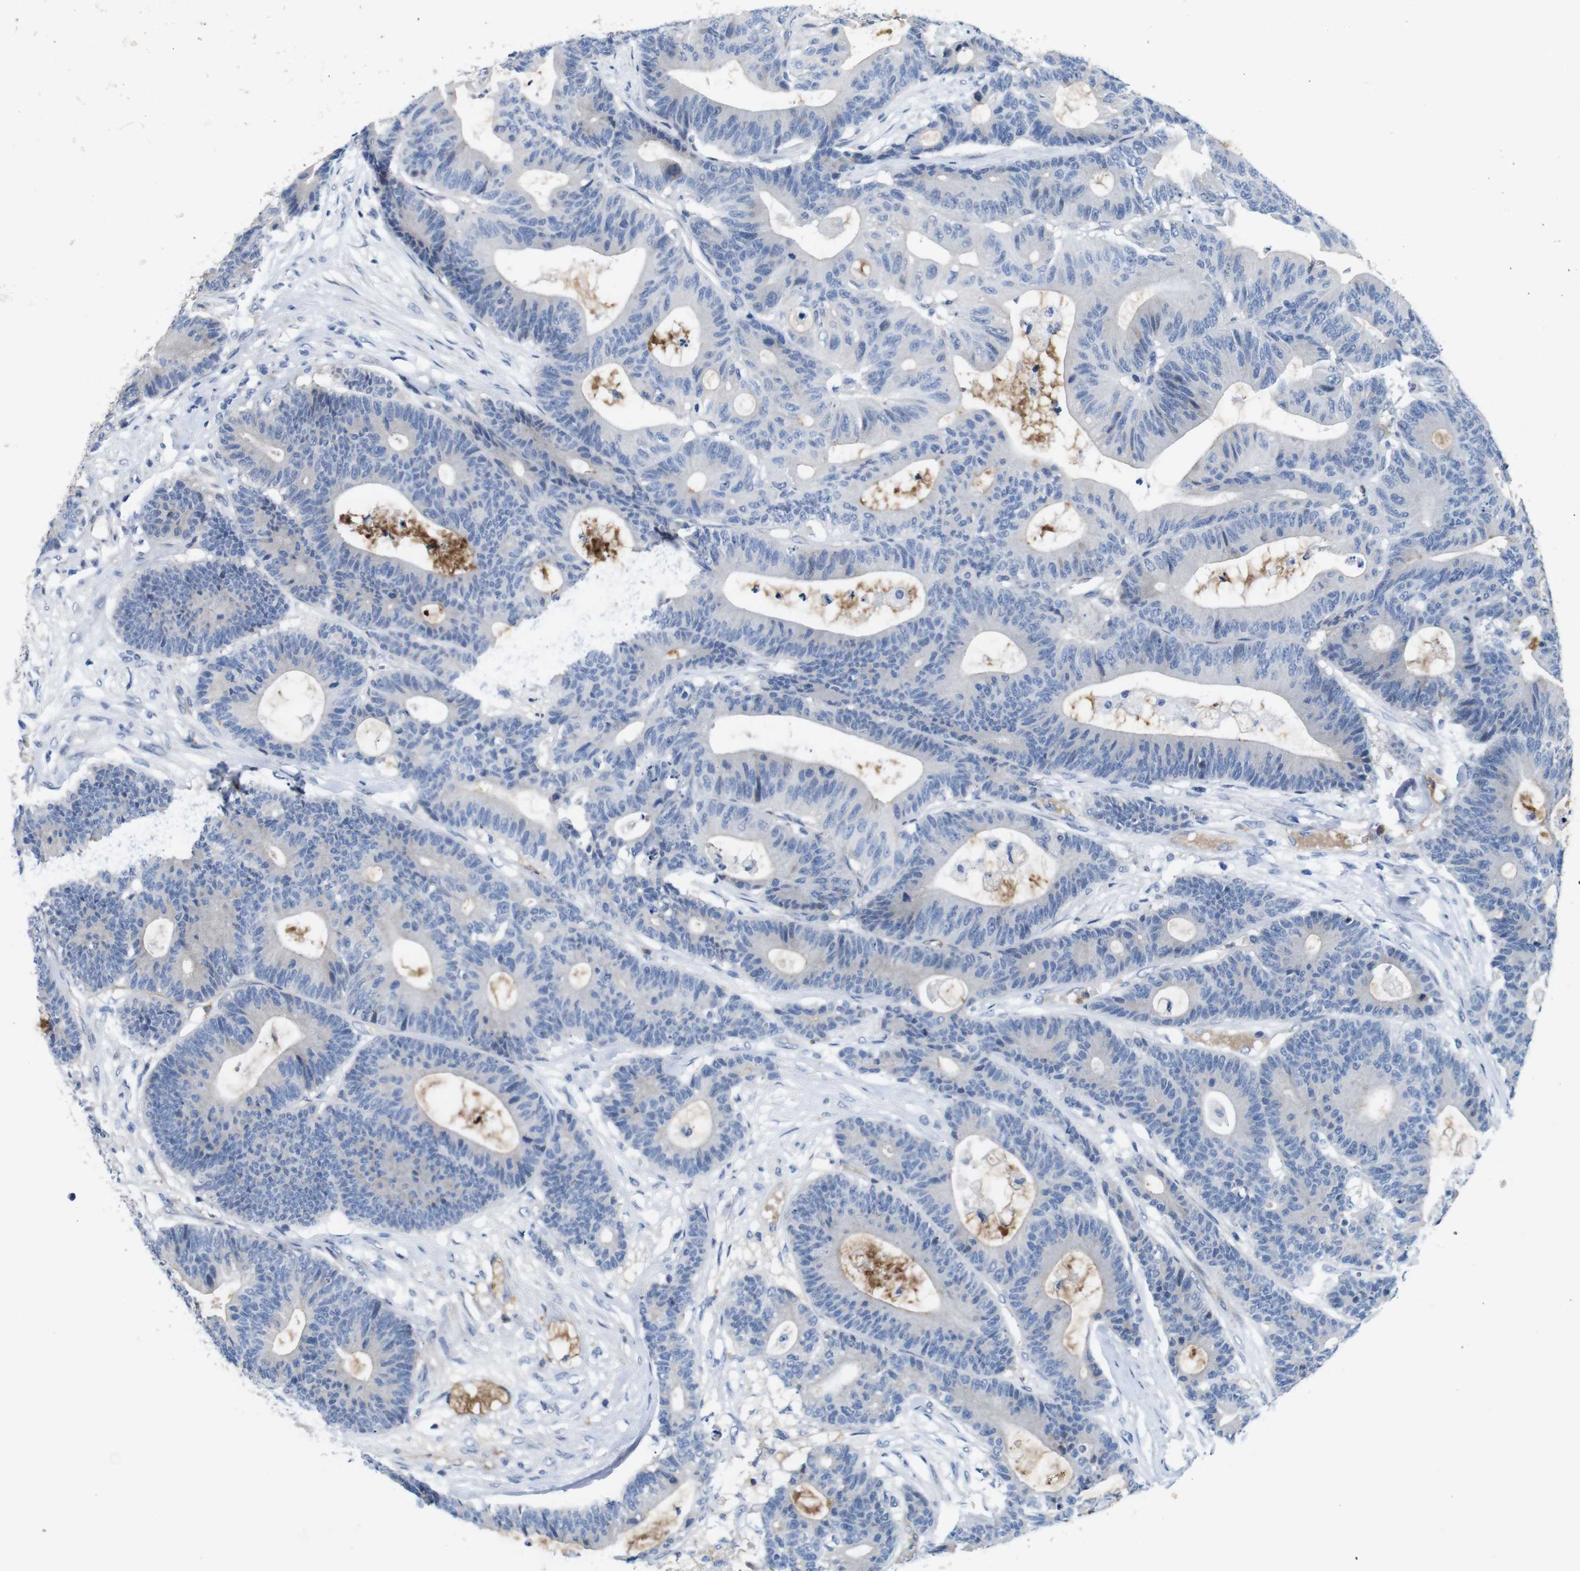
{"staining": {"intensity": "negative", "quantity": "none", "location": "none"}, "tissue": "colorectal cancer", "cell_type": "Tumor cells", "image_type": "cancer", "snomed": [{"axis": "morphology", "description": "Adenocarcinoma, NOS"}, {"axis": "topography", "description": "Colon"}], "caption": "There is no significant positivity in tumor cells of adenocarcinoma (colorectal). (DAB immunohistochemistry visualized using brightfield microscopy, high magnification).", "gene": "C1RL", "patient": {"sex": "female", "age": 84}}